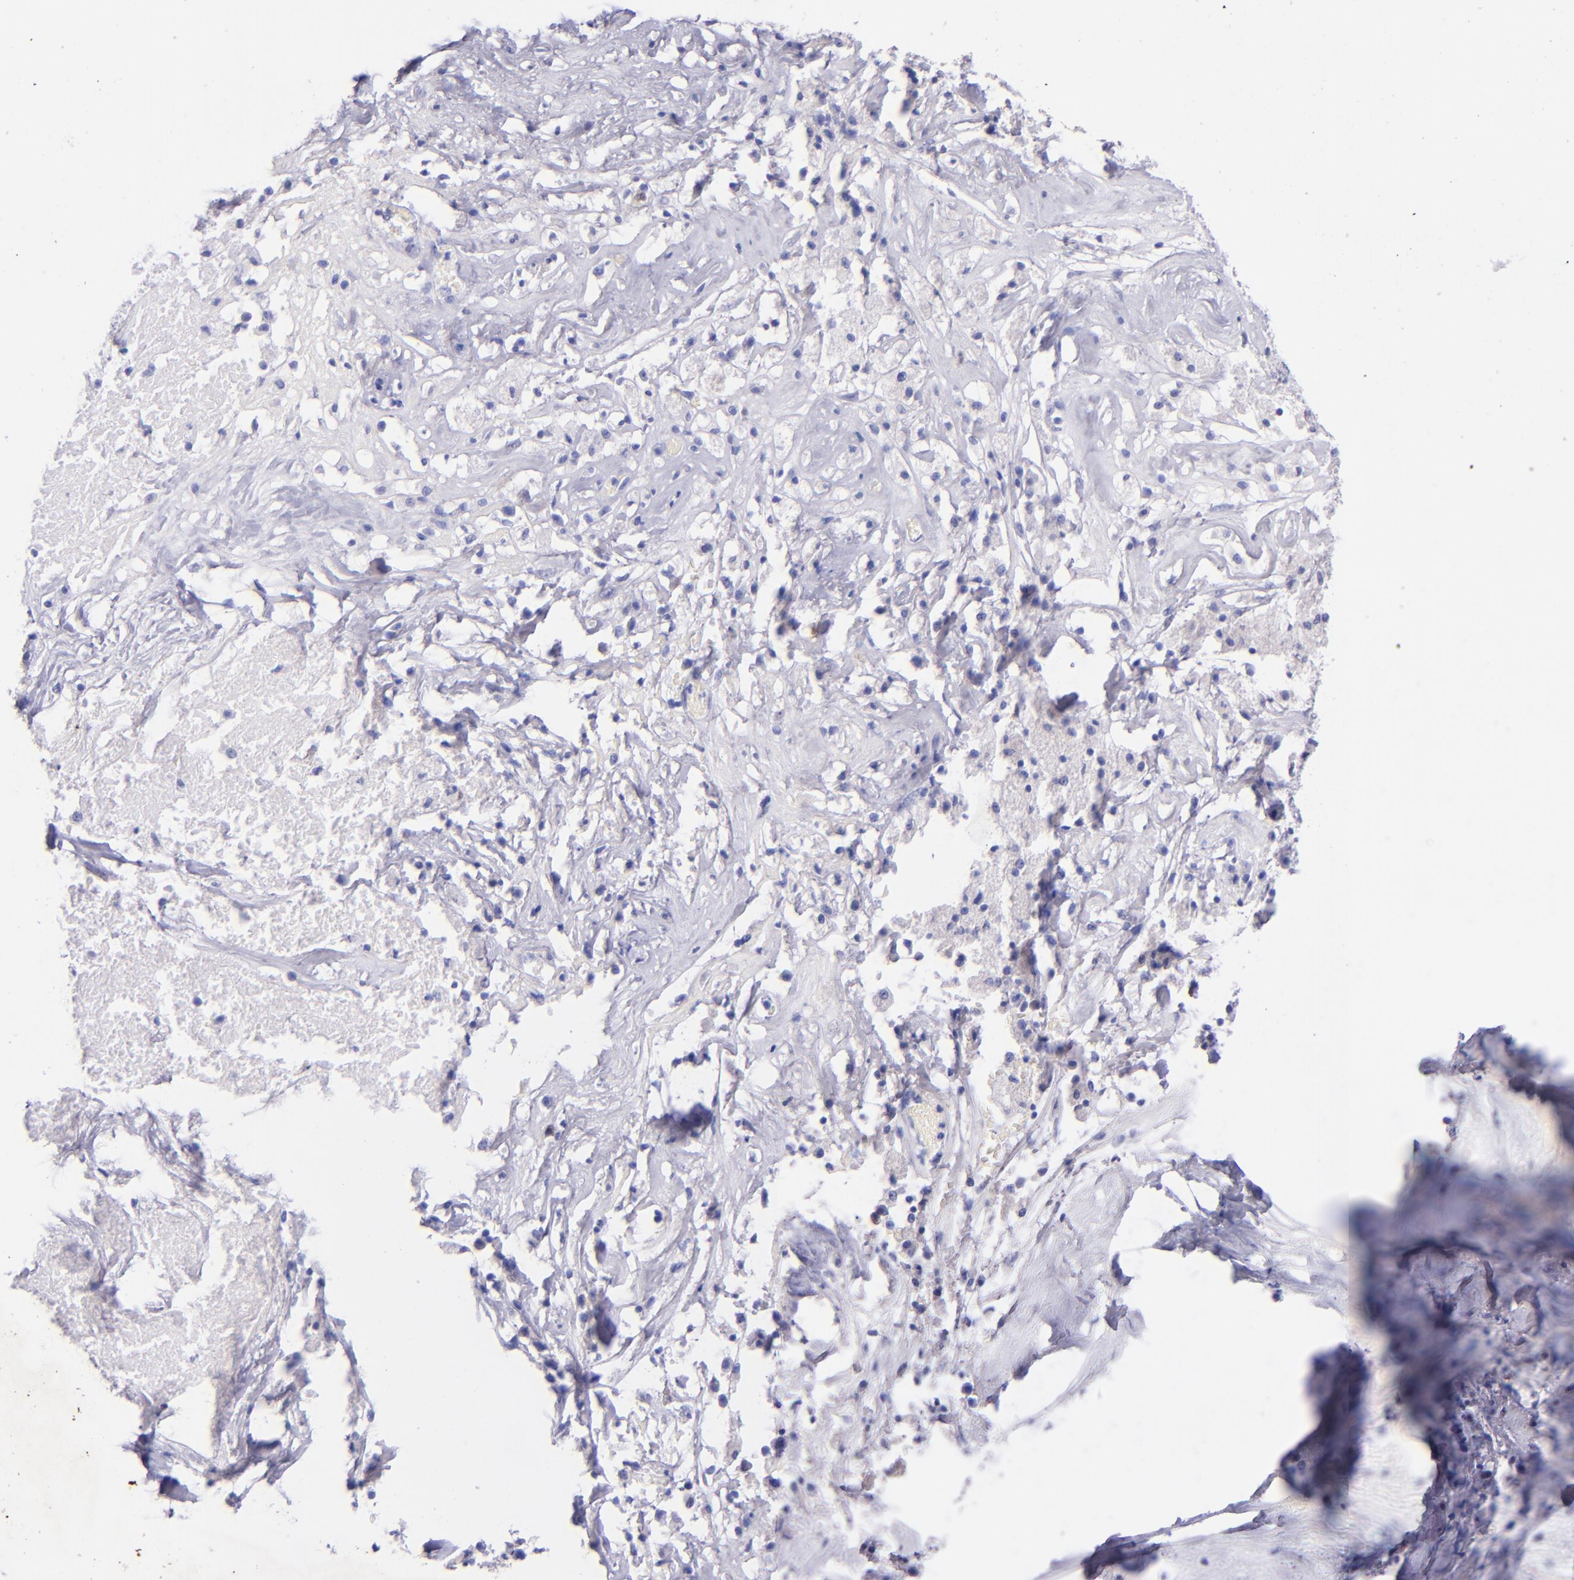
{"staining": {"intensity": "negative", "quantity": "none", "location": "none"}, "tissue": "ovarian cancer", "cell_type": "Tumor cells", "image_type": "cancer", "snomed": [{"axis": "morphology", "description": "Normal tissue, NOS"}, {"axis": "morphology", "description": "Cystadenocarcinoma, serous, NOS"}, {"axis": "topography", "description": "Ovary"}], "caption": "Ovarian serous cystadenocarcinoma was stained to show a protein in brown. There is no significant positivity in tumor cells.", "gene": "UCHL1", "patient": {"sex": "female", "age": 62}}